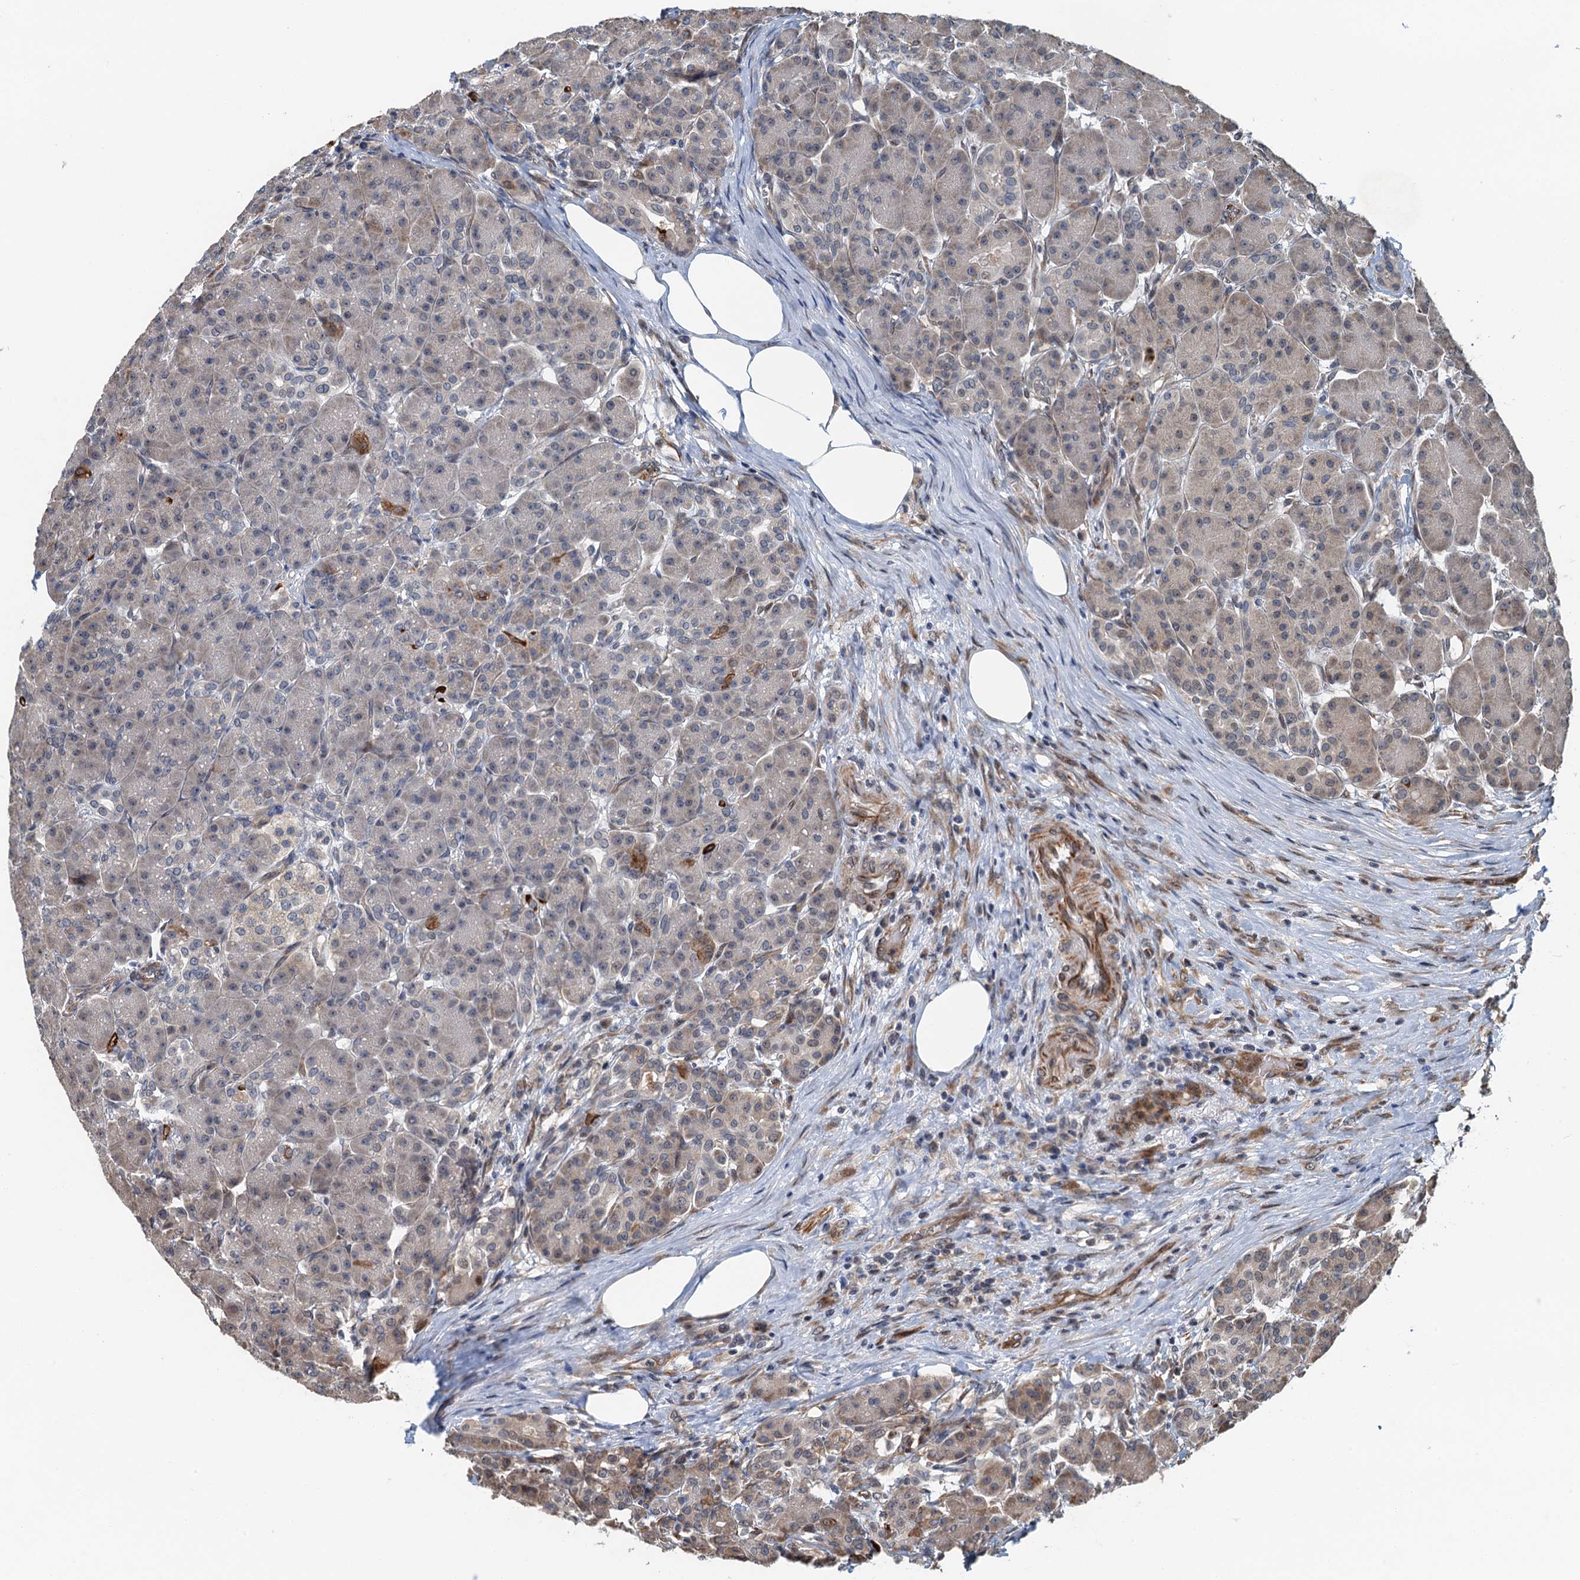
{"staining": {"intensity": "weak", "quantity": "<25%", "location": "cytoplasmic/membranous"}, "tissue": "pancreas", "cell_type": "Exocrine glandular cells", "image_type": "normal", "snomed": [{"axis": "morphology", "description": "Normal tissue, NOS"}, {"axis": "topography", "description": "Pancreas"}], "caption": "This micrograph is of unremarkable pancreas stained with immunohistochemistry to label a protein in brown with the nuclei are counter-stained blue. There is no staining in exocrine glandular cells. The staining is performed using DAB (3,3'-diaminobenzidine) brown chromogen with nuclei counter-stained in using hematoxylin.", "gene": "WHAMM", "patient": {"sex": "male", "age": 63}}